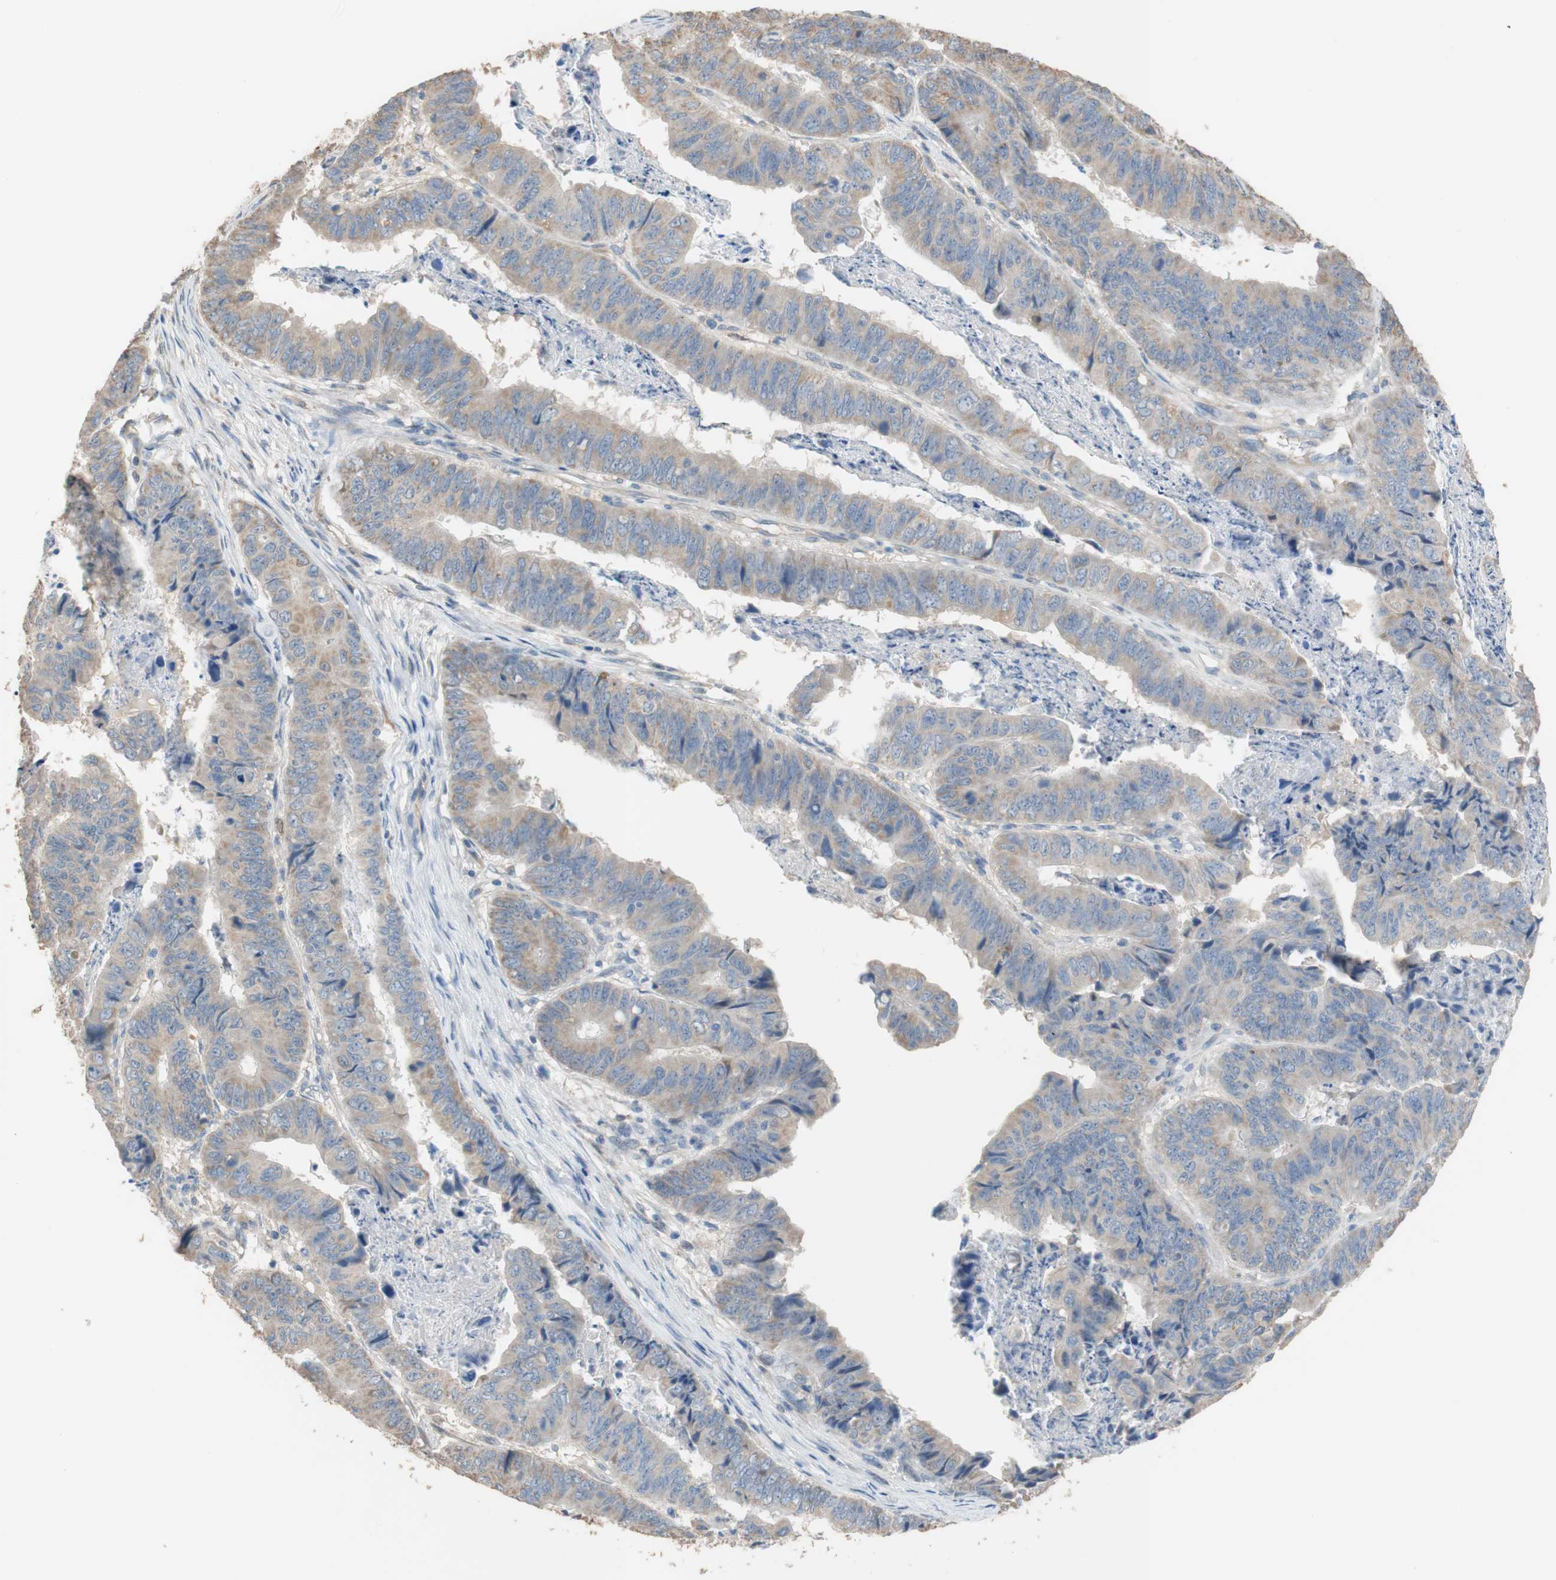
{"staining": {"intensity": "moderate", "quantity": ">75%", "location": "cytoplasmic/membranous"}, "tissue": "stomach cancer", "cell_type": "Tumor cells", "image_type": "cancer", "snomed": [{"axis": "morphology", "description": "Adenocarcinoma, NOS"}, {"axis": "topography", "description": "Stomach, lower"}], "caption": "Stomach adenocarcinoma stained for a protein (brown) exhibits moderate cytoplasmic/membranous positive positivity in about >75% of tumor cells.", "gene": "ALDH1A2", "patient": {"sex": "male", "age": 77}}